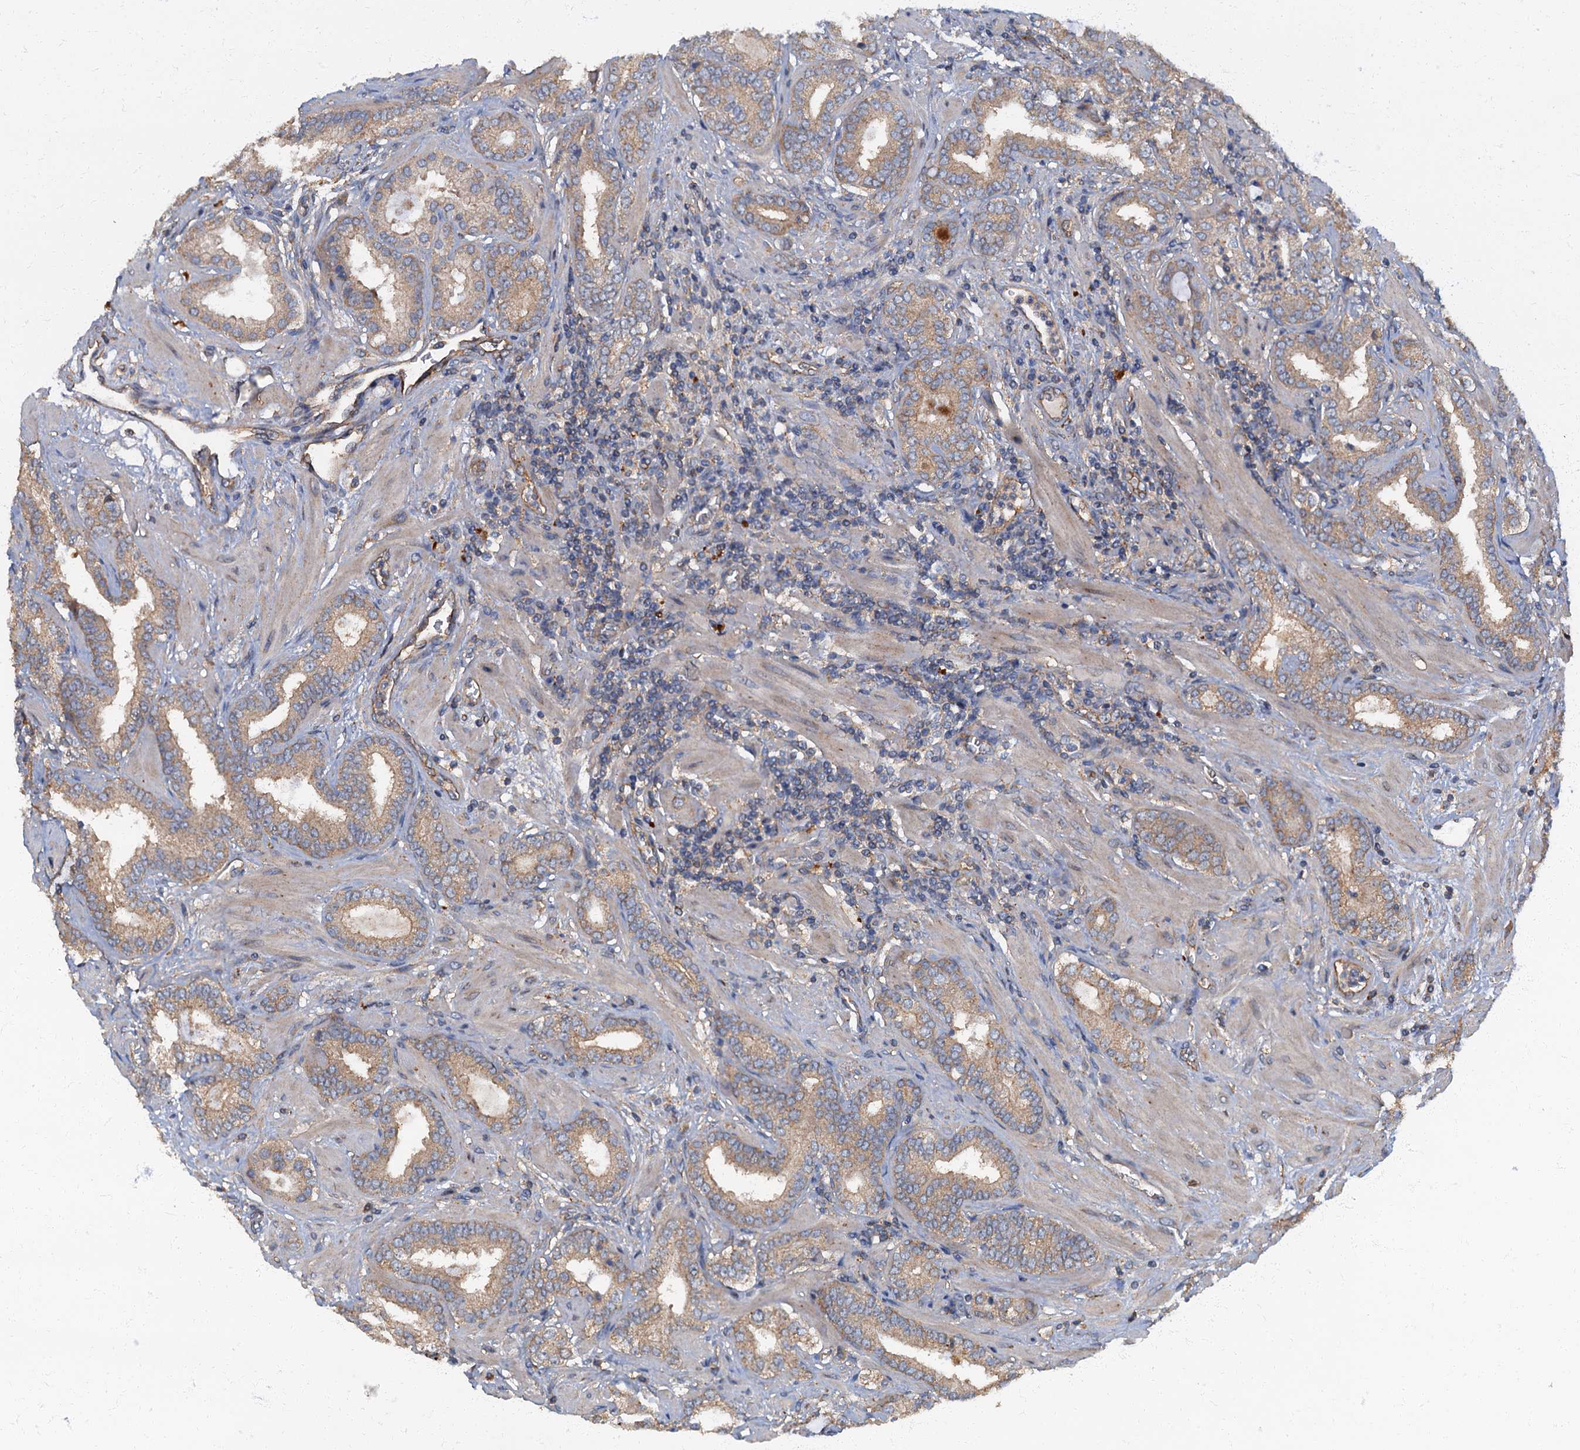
{"staining": {"intensity": "weak", "quantity": ">75%", "location": "cytoplasmic/membranous"}, "tissue": "prostate cancer", "cell_type": "Tumor cells", "image_type": "cancer", "snomed": [{"axis": "morphology", "description": "Adenocarcinoma, High grade"}, {"axis": "topography", "description": "Prostate"}], "caption": "Immunohistochemical staining of human prostate cancer demonstrates weak cytoplasmic/membranous protein staining in about >75% of tumor cells. Nuclei are stained in blue.", "gene": "ARL11", "patient": {"sex": "male", "age": 64}}